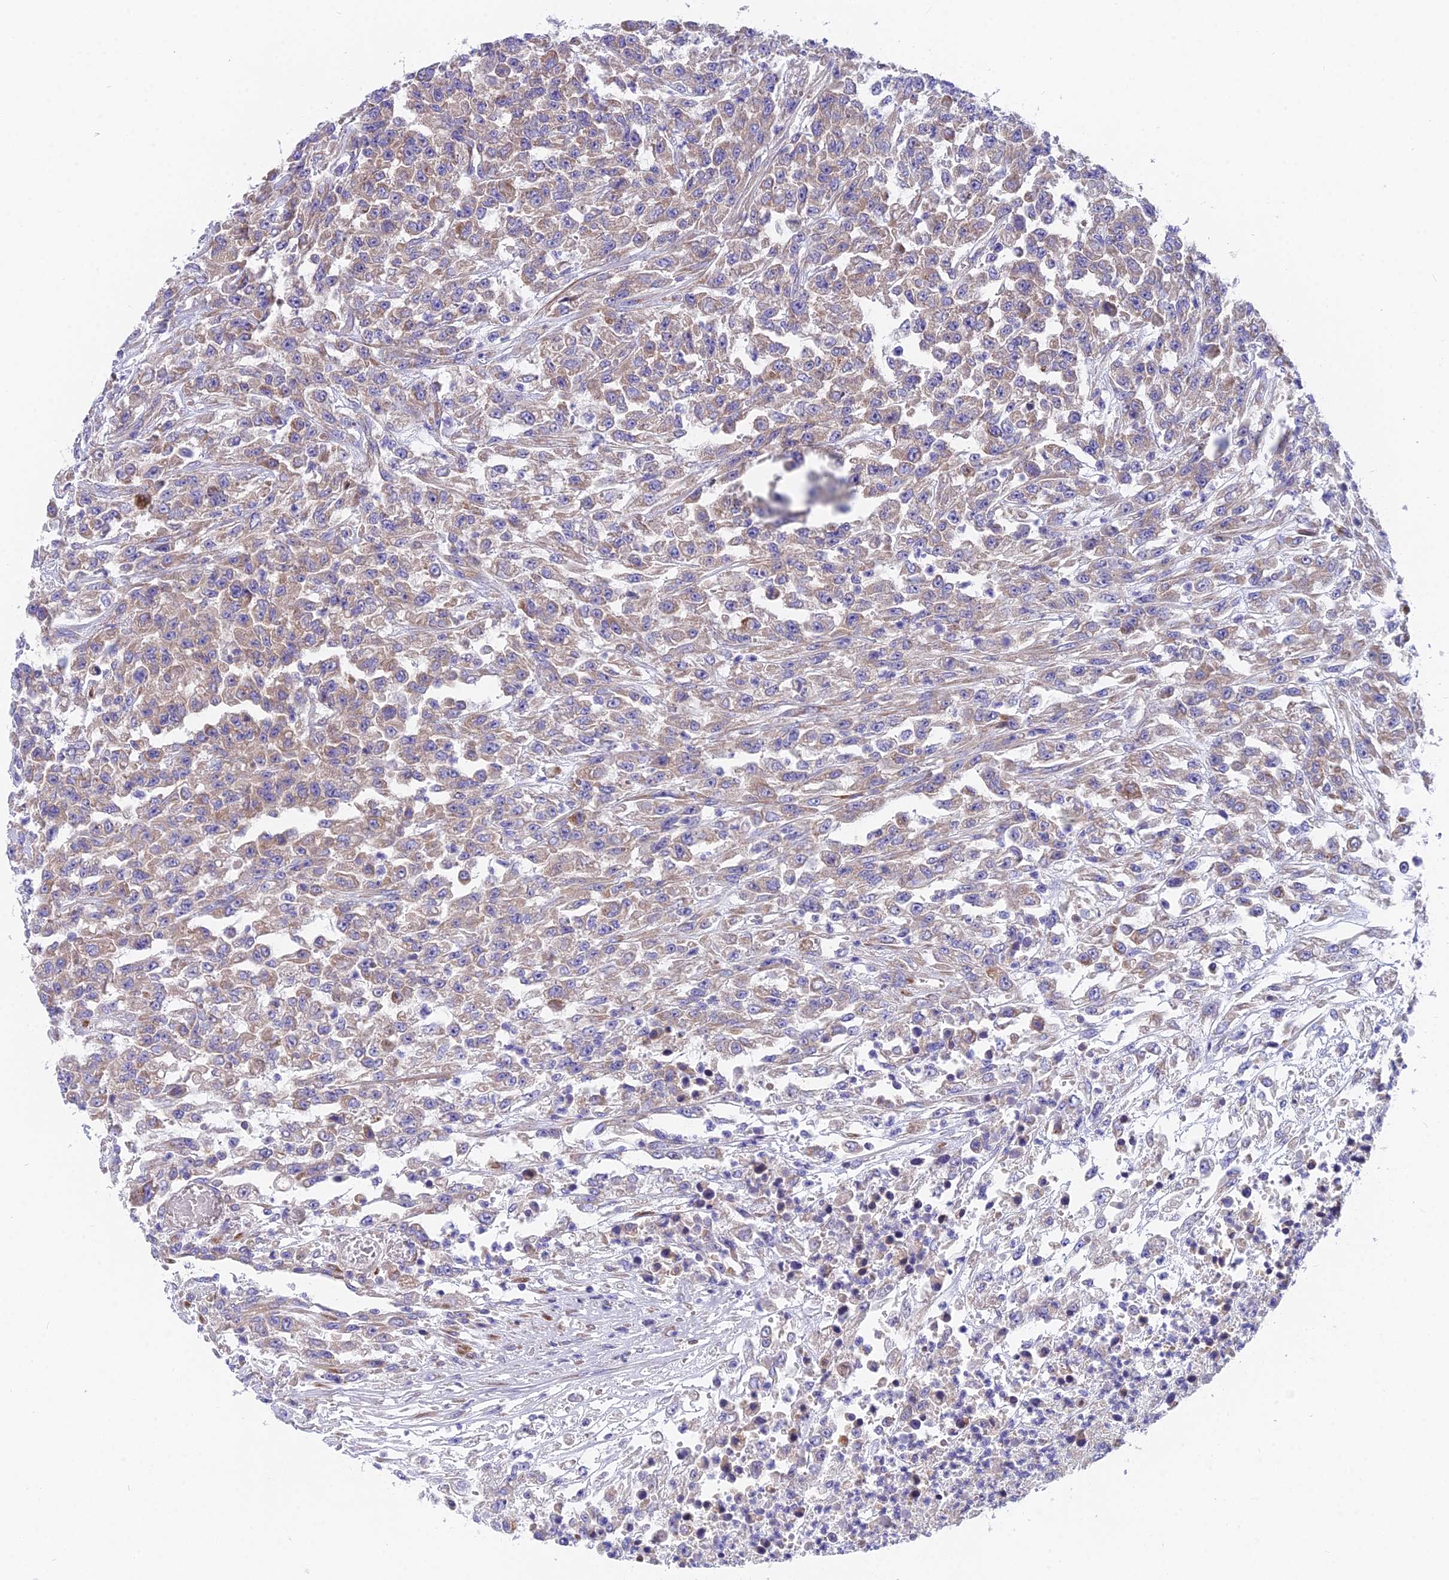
{"staining": {"intensity": "weak", "quantity": "25%-75%", "location": "cytoplasmic/membranous"}, "tissue": "urothelial cancer", "cell_type": "Tumor cells", "image_type": "cancer", "snomed": [{"axis": "morphology", "description": "Urothelial carcinoma, High grade"}, {"axis": "topography", "description": "Urinary bladder"}], "caption": "Tumor cells reveal weak cytoplasmic/membranous staining in approximately 25%-75% of cells in urothelial cancer.", "gene": "MVB12A", "patient": {"sex": "male", "age": 46}}